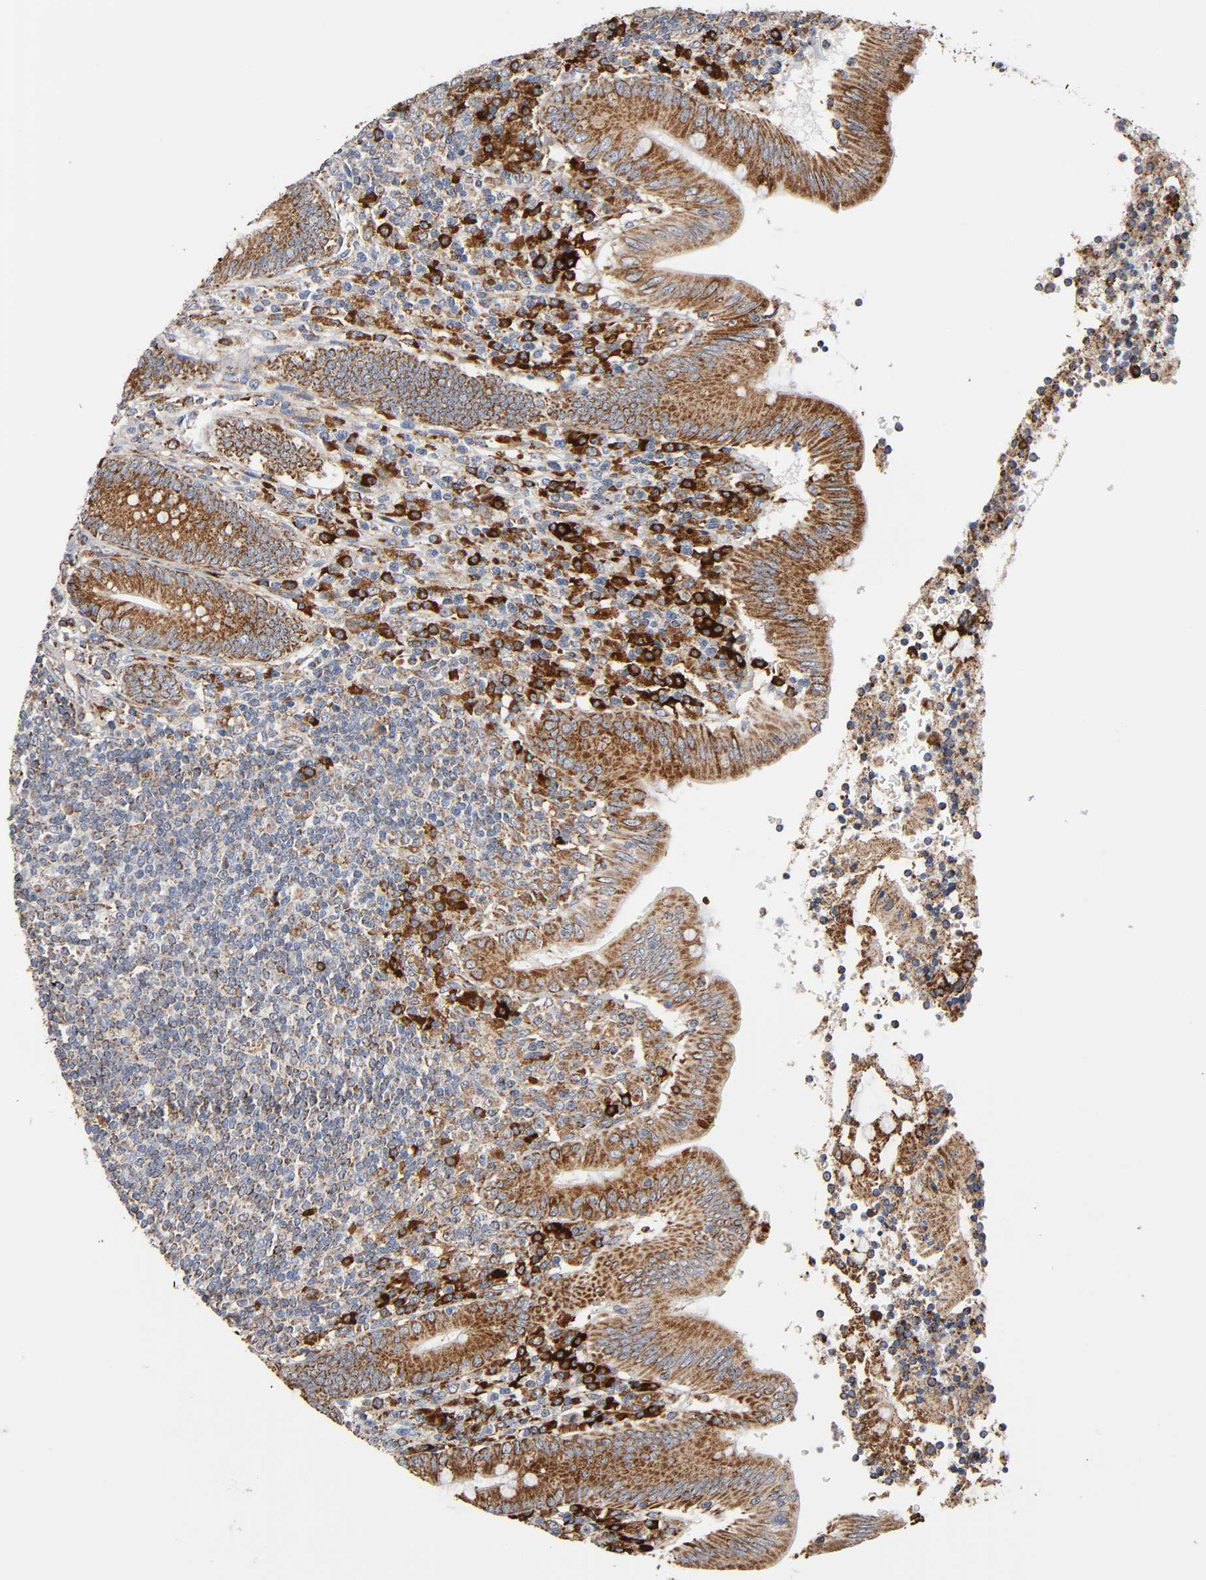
{"staining": {"intensity": "moderate", "quantity": ">75%", "location": "cytoplasmic/membranous"}, "tissue": "appendix", "cell_type": "Glandular cells", "image_type": "normal", "snomed": [{"axis": "morphology", "description": "Normal tissue, NOS"}, {"axis": "morphology", "description": "Inflammation, NOS"}, {"axis": "topography", "description": "Appendix"}], "caption": "This micrograph demonstrates immunohistochemistry staining of unremarkable human appendix, with medium moderate cytoplasmic/membranous positivity in about >75% of glandular cells.", "gene": "MAP3K1", "patient": {"sex": "male", "age": 46}}